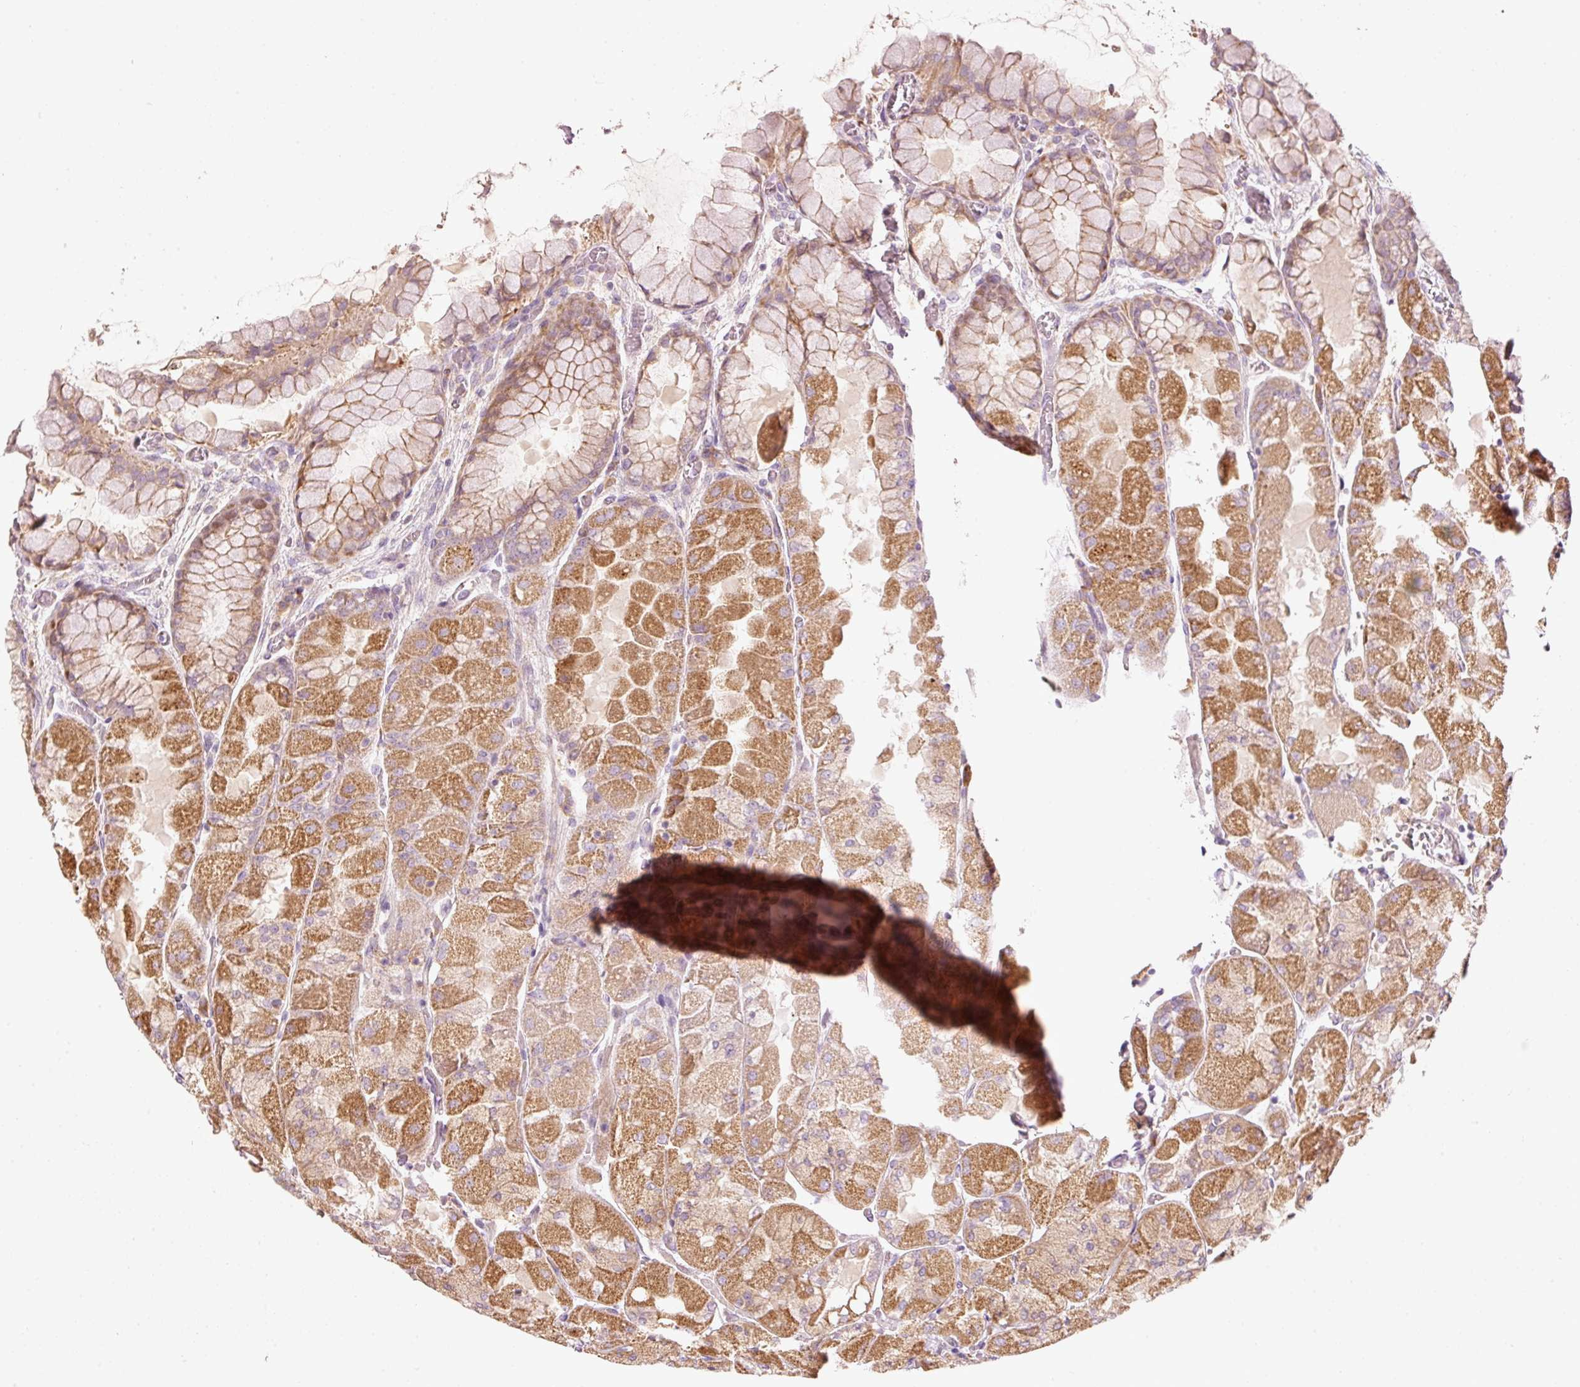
{"staining": {"intensity": "strong", "quantity": ">75%", "location": "cytoplasmic/membranous"}, "tissue": "stomach", "cell_type": "Glandular cells", "image_type": "normal", "snomed": [{"axis": "morphology", "description": "Normal tissue, NOS"}, {"axis": "topography", "description": "Stomach"}], "caption": "Glandular cells show high levels of strong cytoplasmic/membranous staining in about >75% of cells in benign human stomach.", "gene": "MAP10", "patient": {"sex": "female", "age": 61}}